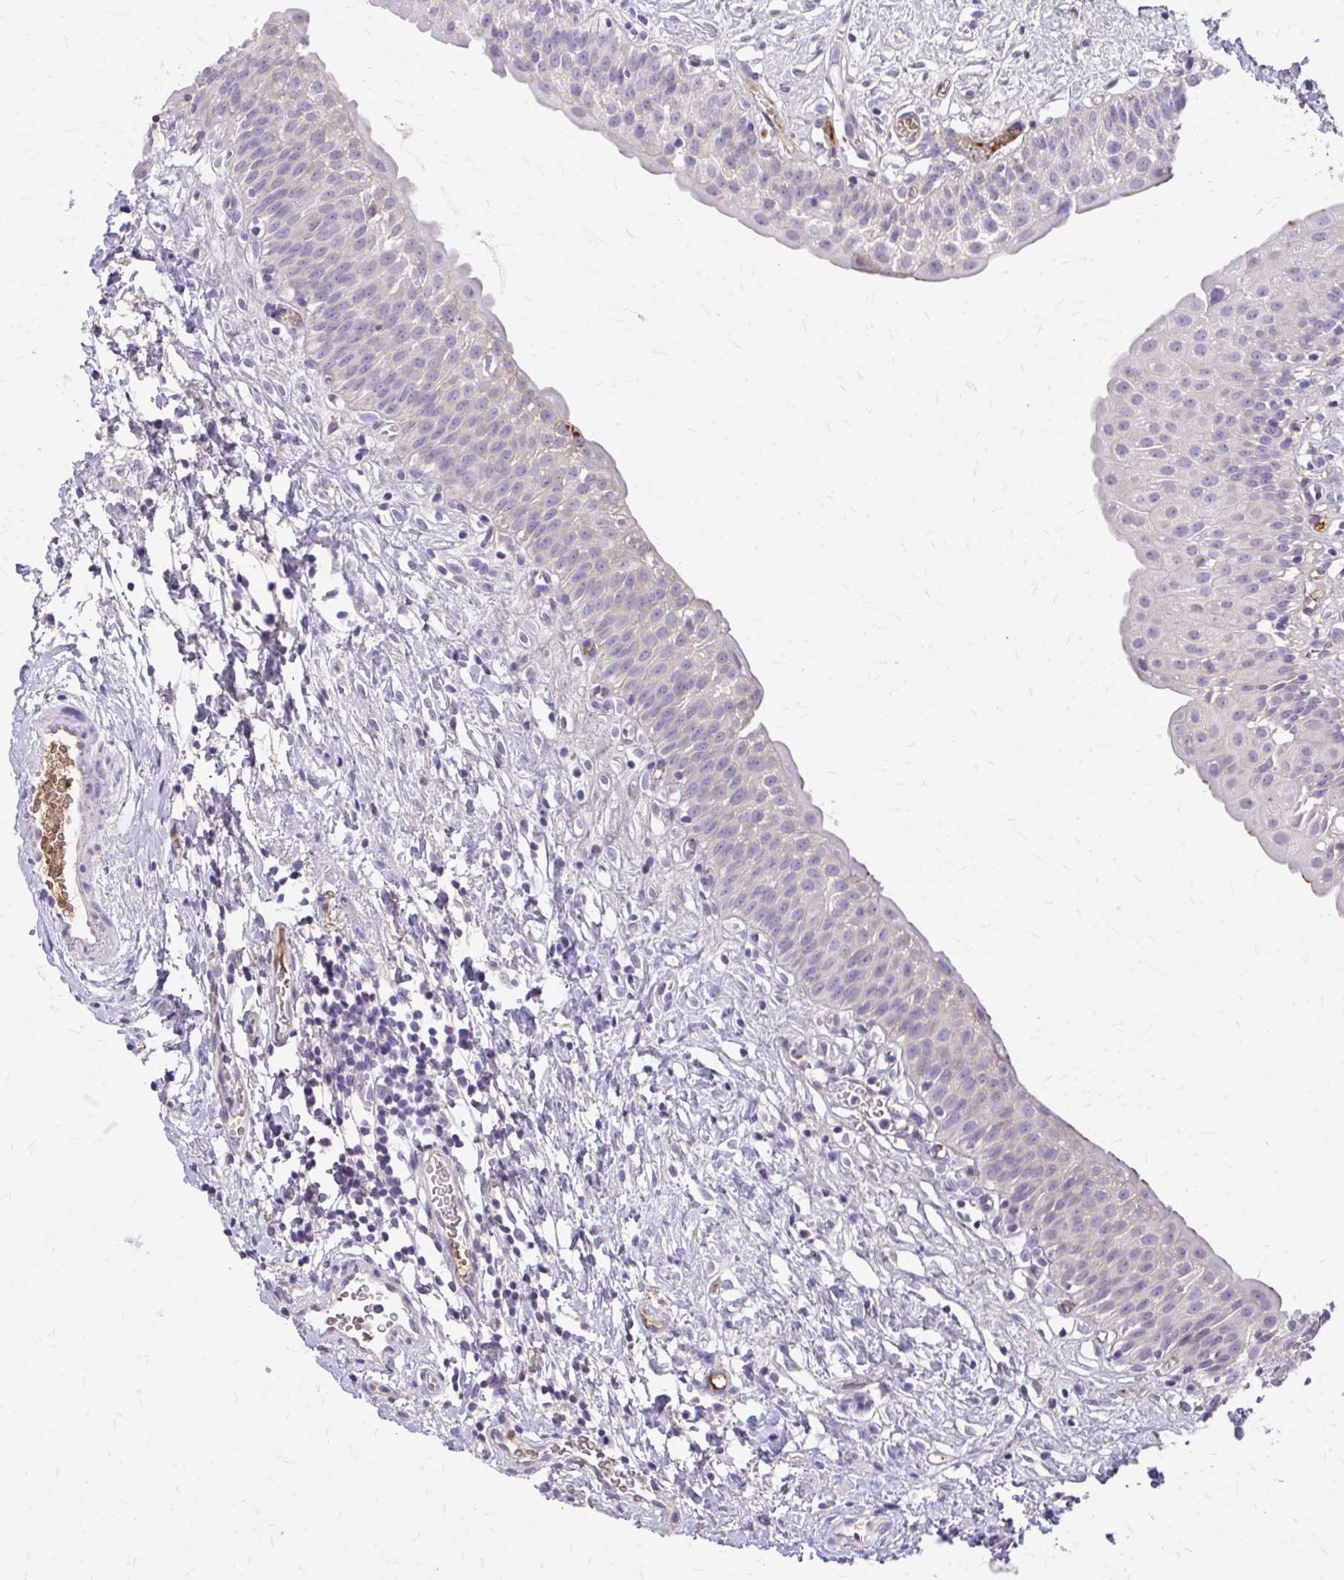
{"staining": {"intensity": "negative", "quantity": "none", "location": "none"}, "tissue": "urinary bladder", "cell_type": "Urothelial cells", "image_type": "normal", "snomed": [{"axis": "morphology", "description": "Normal tissue, NOS"}, {"axis": "topography", "description": "Urinary bladder"}], "caption": "Urothelial cells show no significant protein positivity in normal urinary bladder.", "gene": "CFH", "patient": {"sex": "male", "age": 51}}